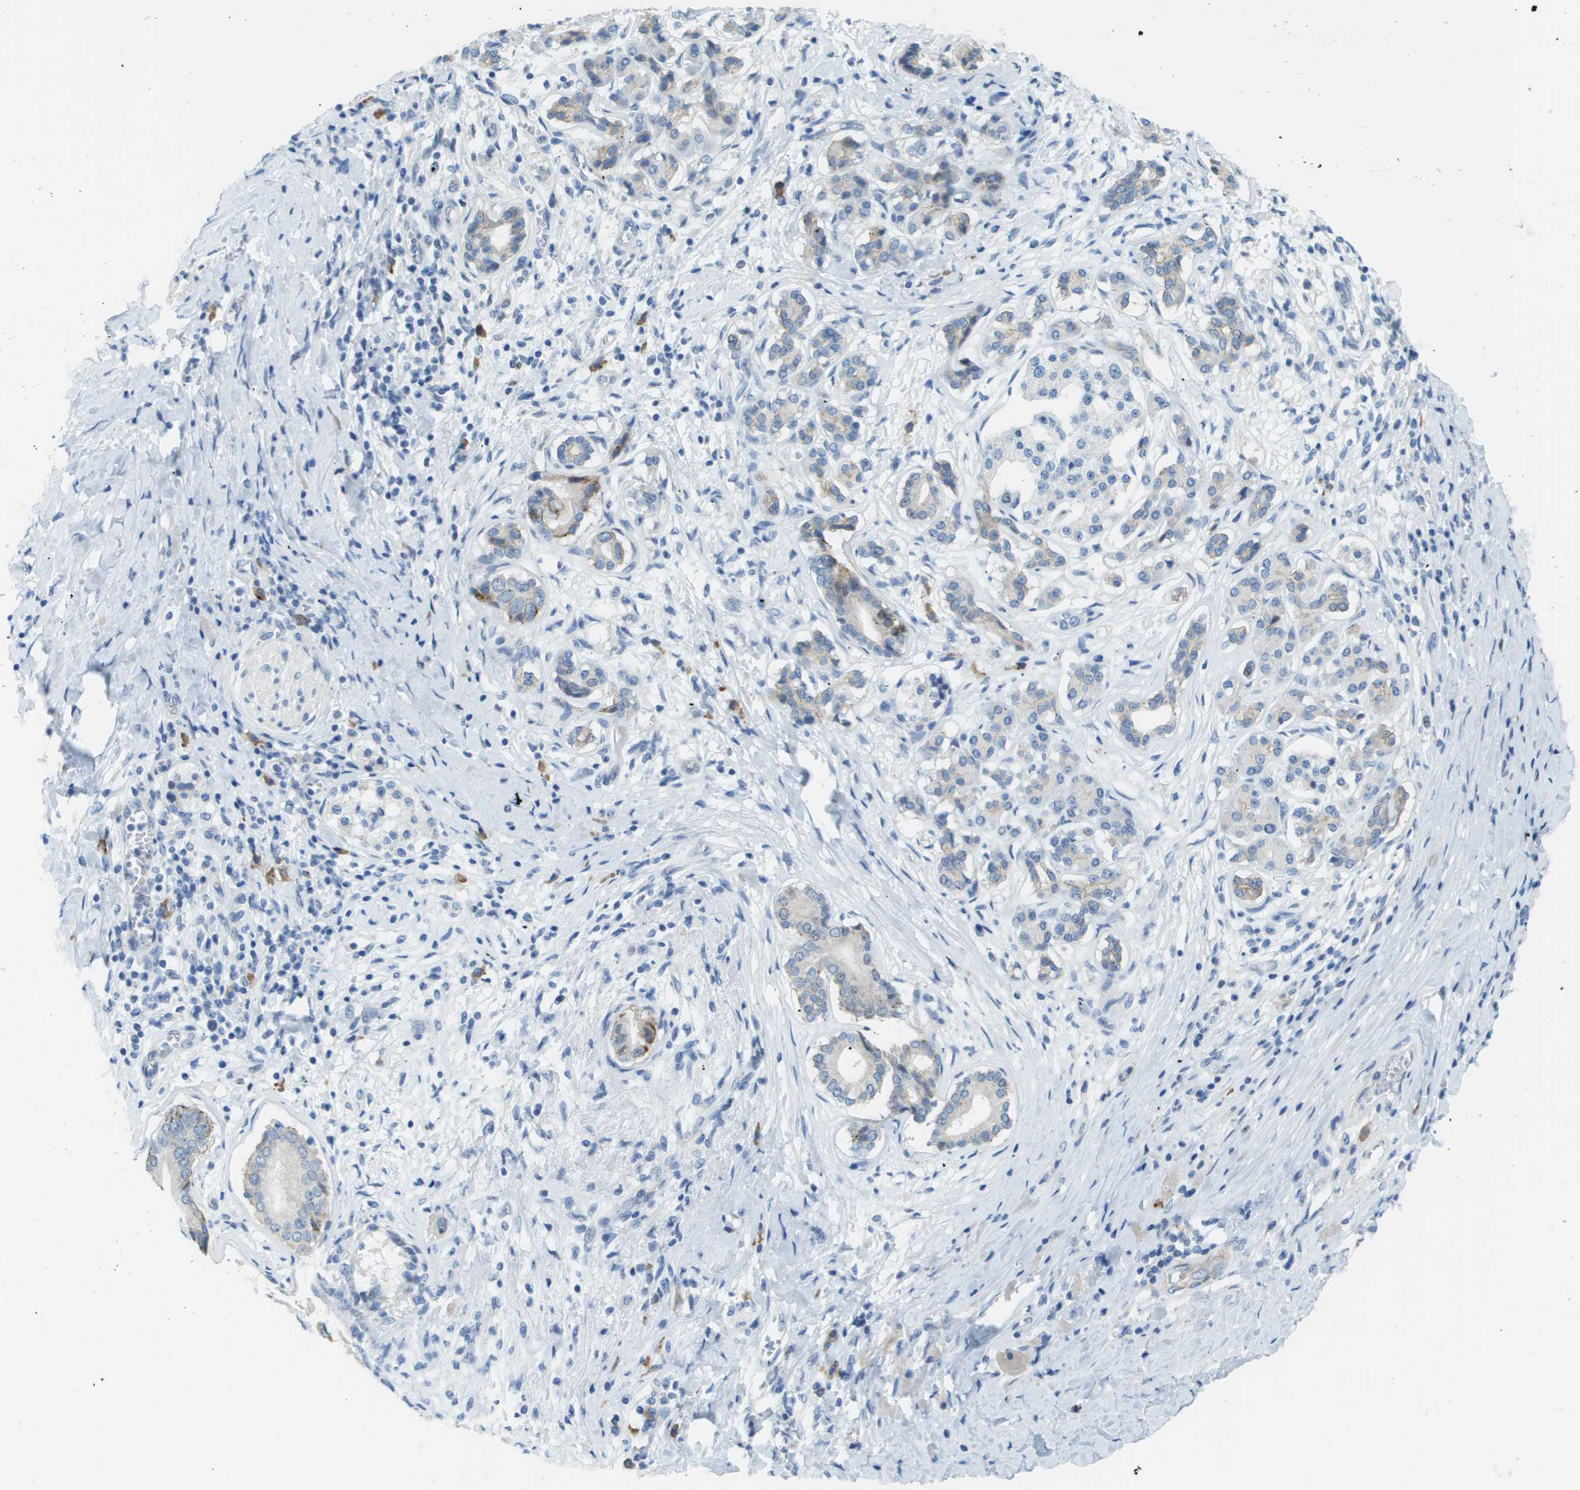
{"staining": {"intensity": "weak", "quantity": "<25%", "location": "cytoplasmic/membranous"}, "tissue": "pancreatic cancer", "cell_type": "Tumor cells", "image_type": "cancer", "snomed": [{"axis": "morphology", "description": "Adenocarcinoma, NOS"}, {"axis": "topography", "description": "Pancreas"}], "caption": "Pancreatic cancer was stained to show a protein in brown. There is no significant staining in tumor cells.", "gene": "SDC1", "patient": {"sex": "male", "age": 55}}